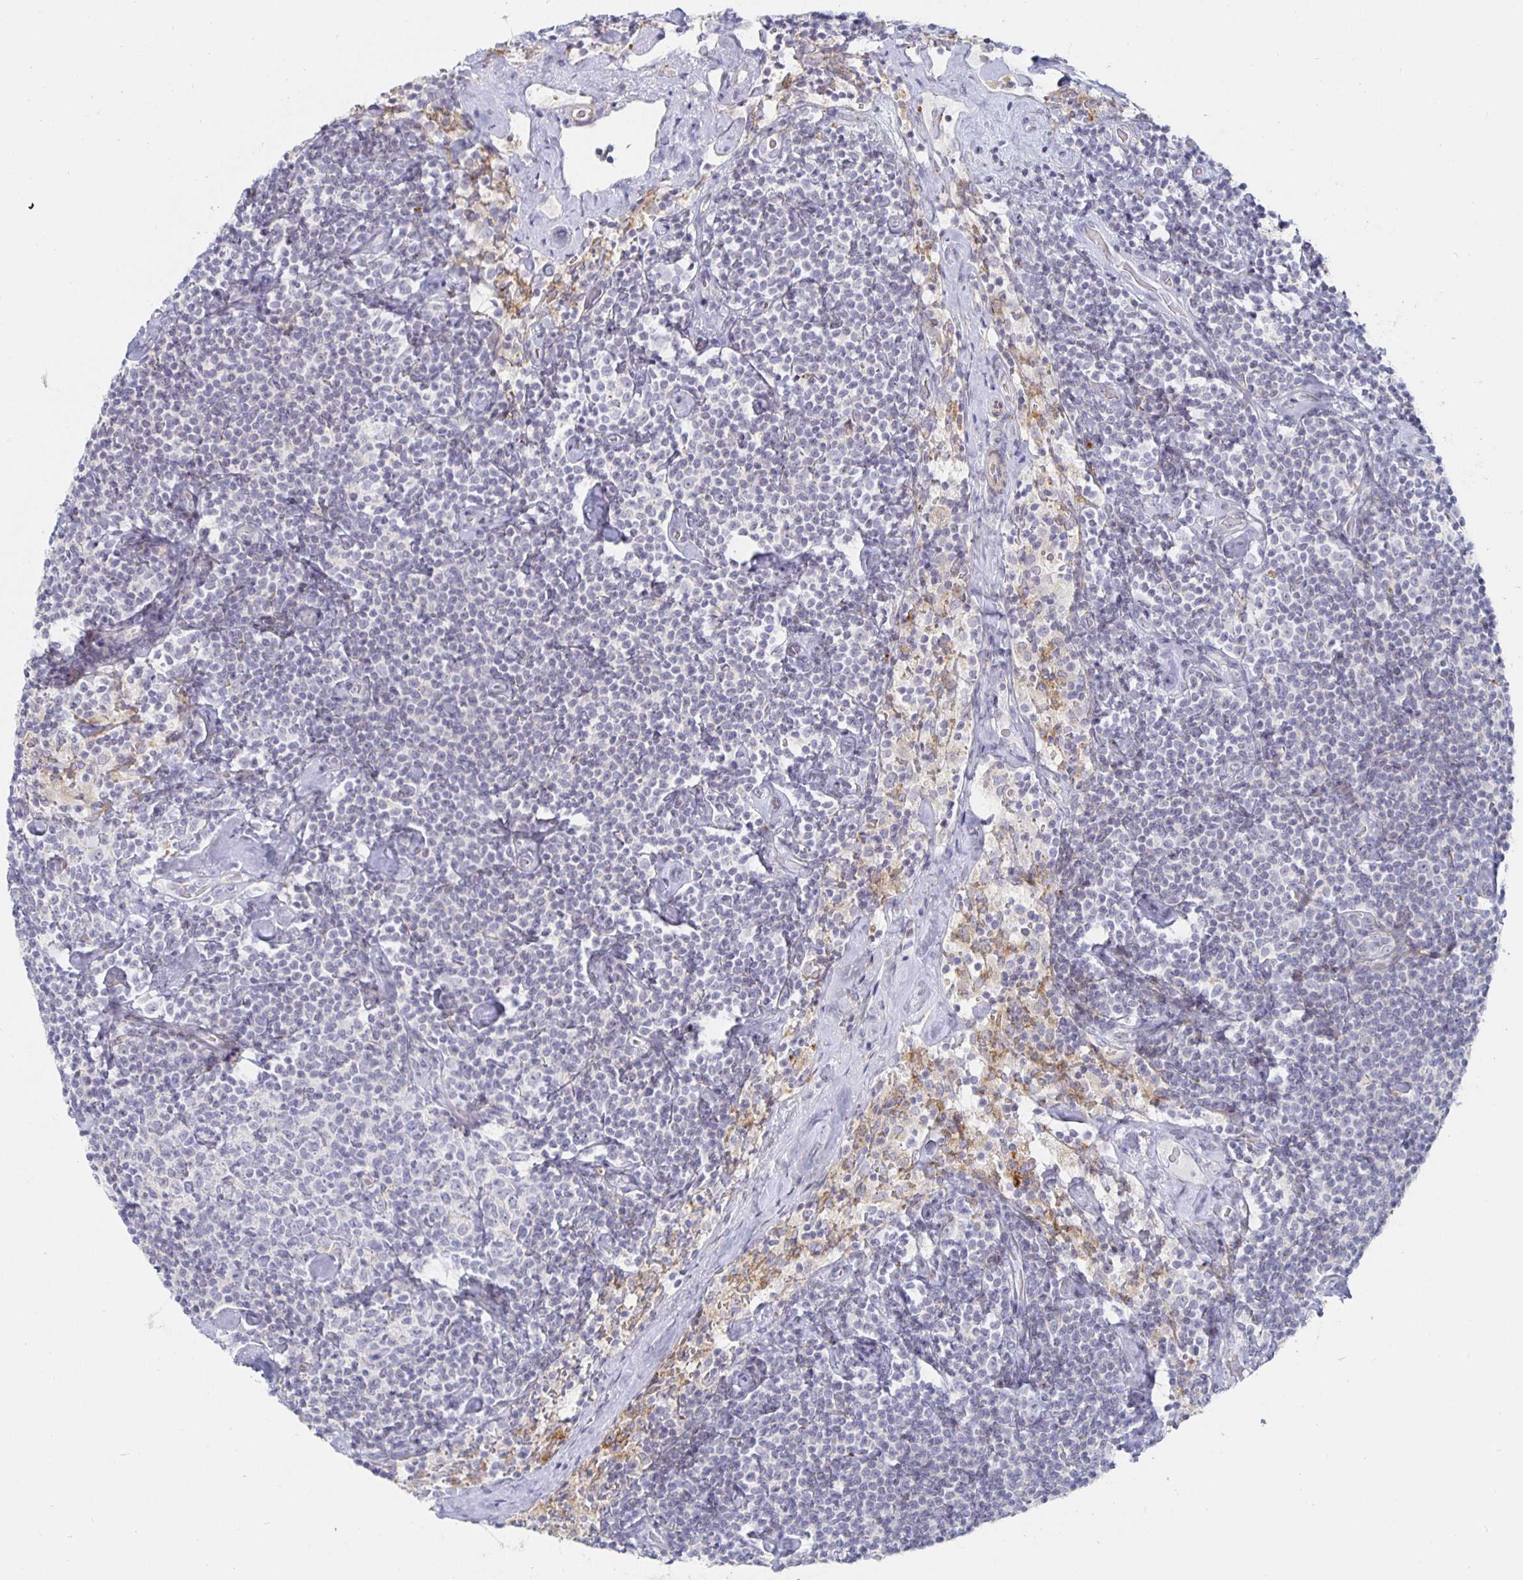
{"staining": {"intensity": "negative", "quantity": "none", "location": "none"}, "tissue": "lymphoma", "cell_type": "Tumor cells", "image_type": "cancer", "snomed": [{"axis": "morphology", "description": "Malignant lymphoma, non-Hodgkin's type, Low grade"}, {"axis": "topography", "description": "Lymph node"}], "caption": "DAB (3,3'-diaminobenzidine) immunohistochemical staining of human lymphoma exhibits no significant staining in tumor cells. (DAB (3,3'-diaminobenzidine) immunohistochemistry (IHC), high magnification).", "gene": "S100G", "patient": {"sex": "male", "age": 81}}